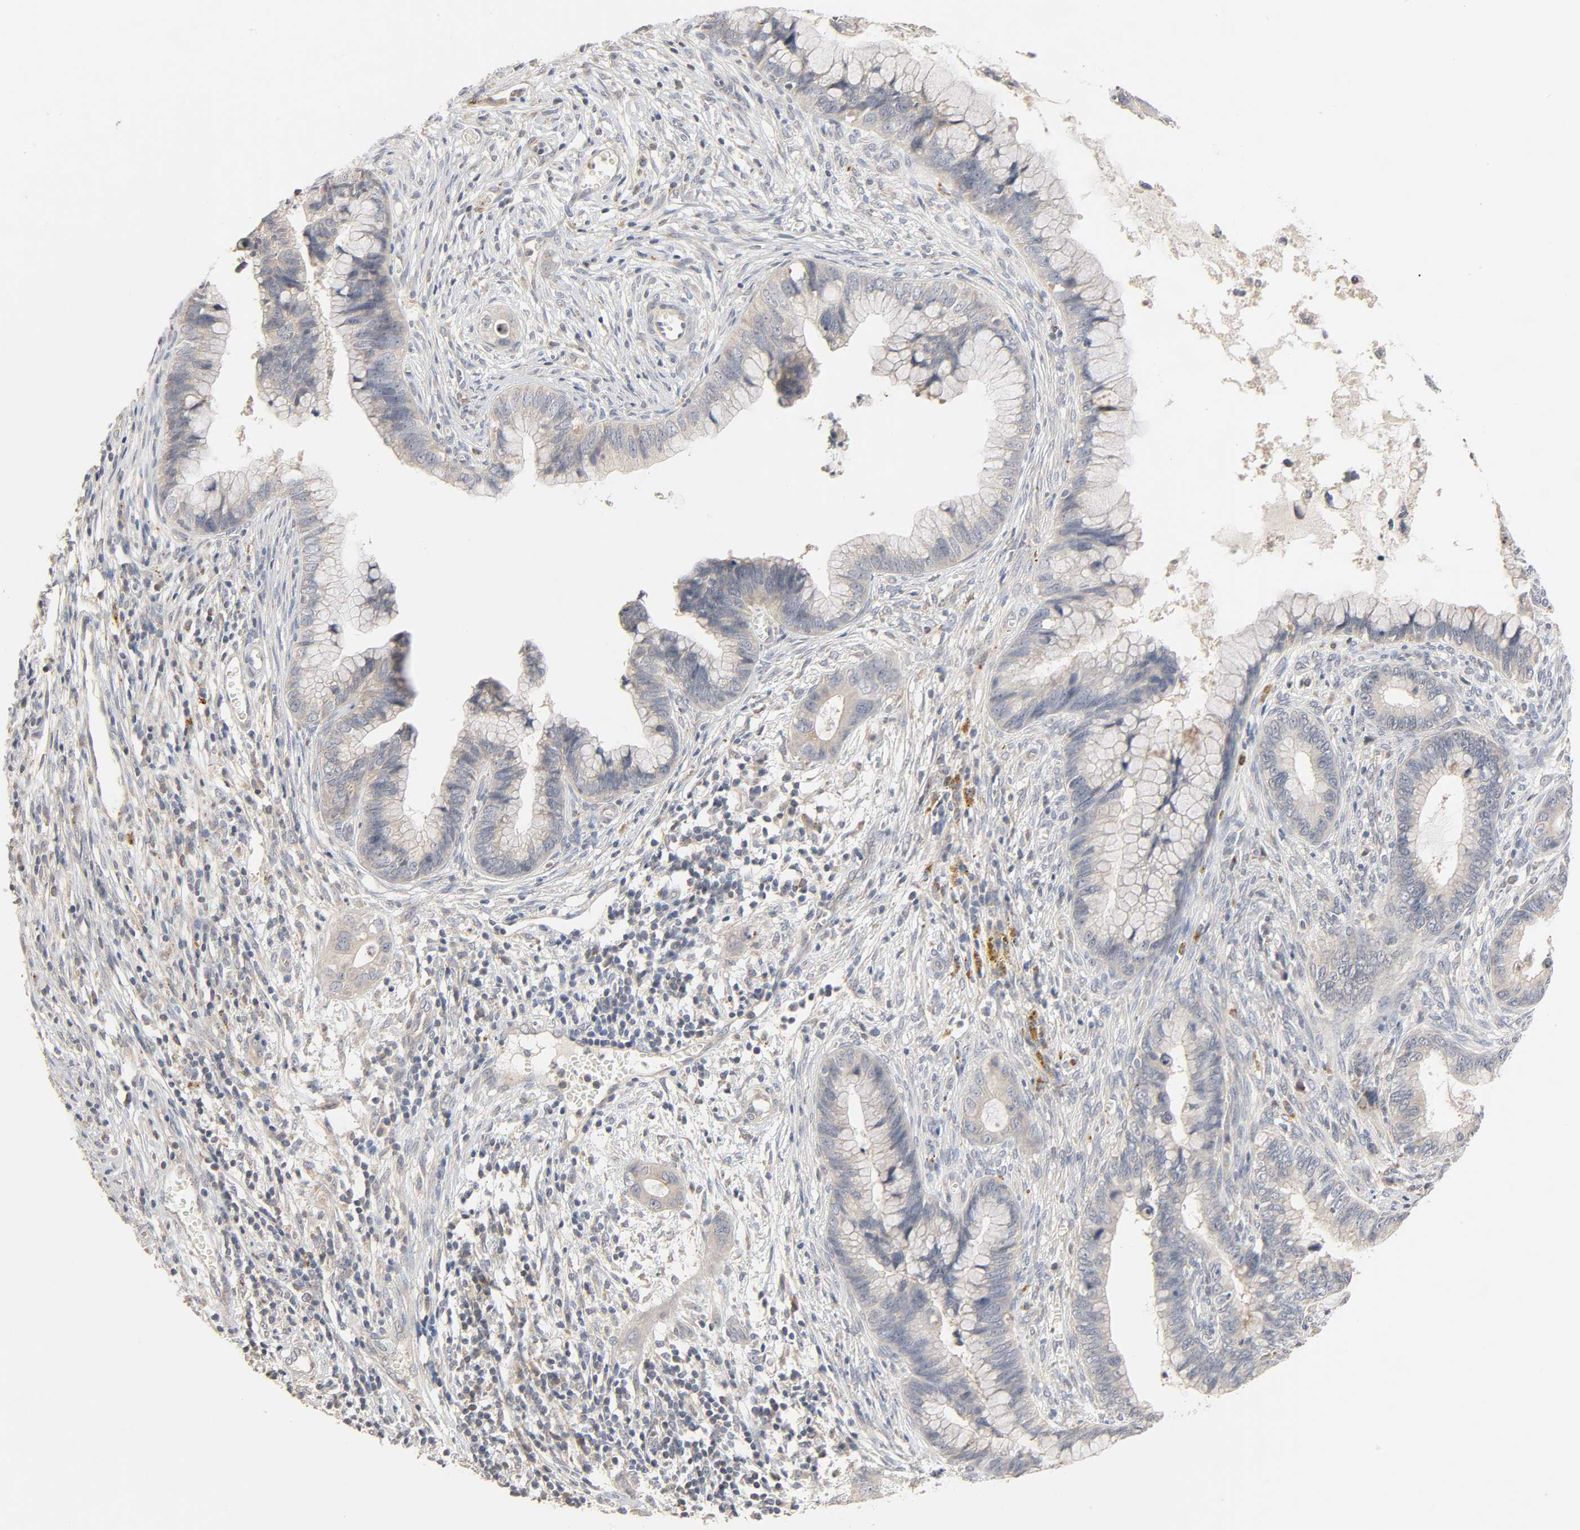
{"staining": {"intensity": "weak", "quantity": "25%-75%", "location": "cytoplasmic/membranous"}, "tissue": "cervical cancer", "cell_type": "Tumor cells", "image_type": "cancer", "snomed": [{"axis": "morphology", "description": "Adenocarcinoma, NOS"}, {"axis": "topography", "description": "Cervix"}], "caption": "This image shows cervical cancer (adenocarcinoma) stained with IHC to label a protein in brown. The cytoplasmic/membranous of tumor cells show weak positivity for the protein. Nuclei are counter-stained blue.", "gene": "CLEC4E", "patient": {"sex": "female", "age": 44}}